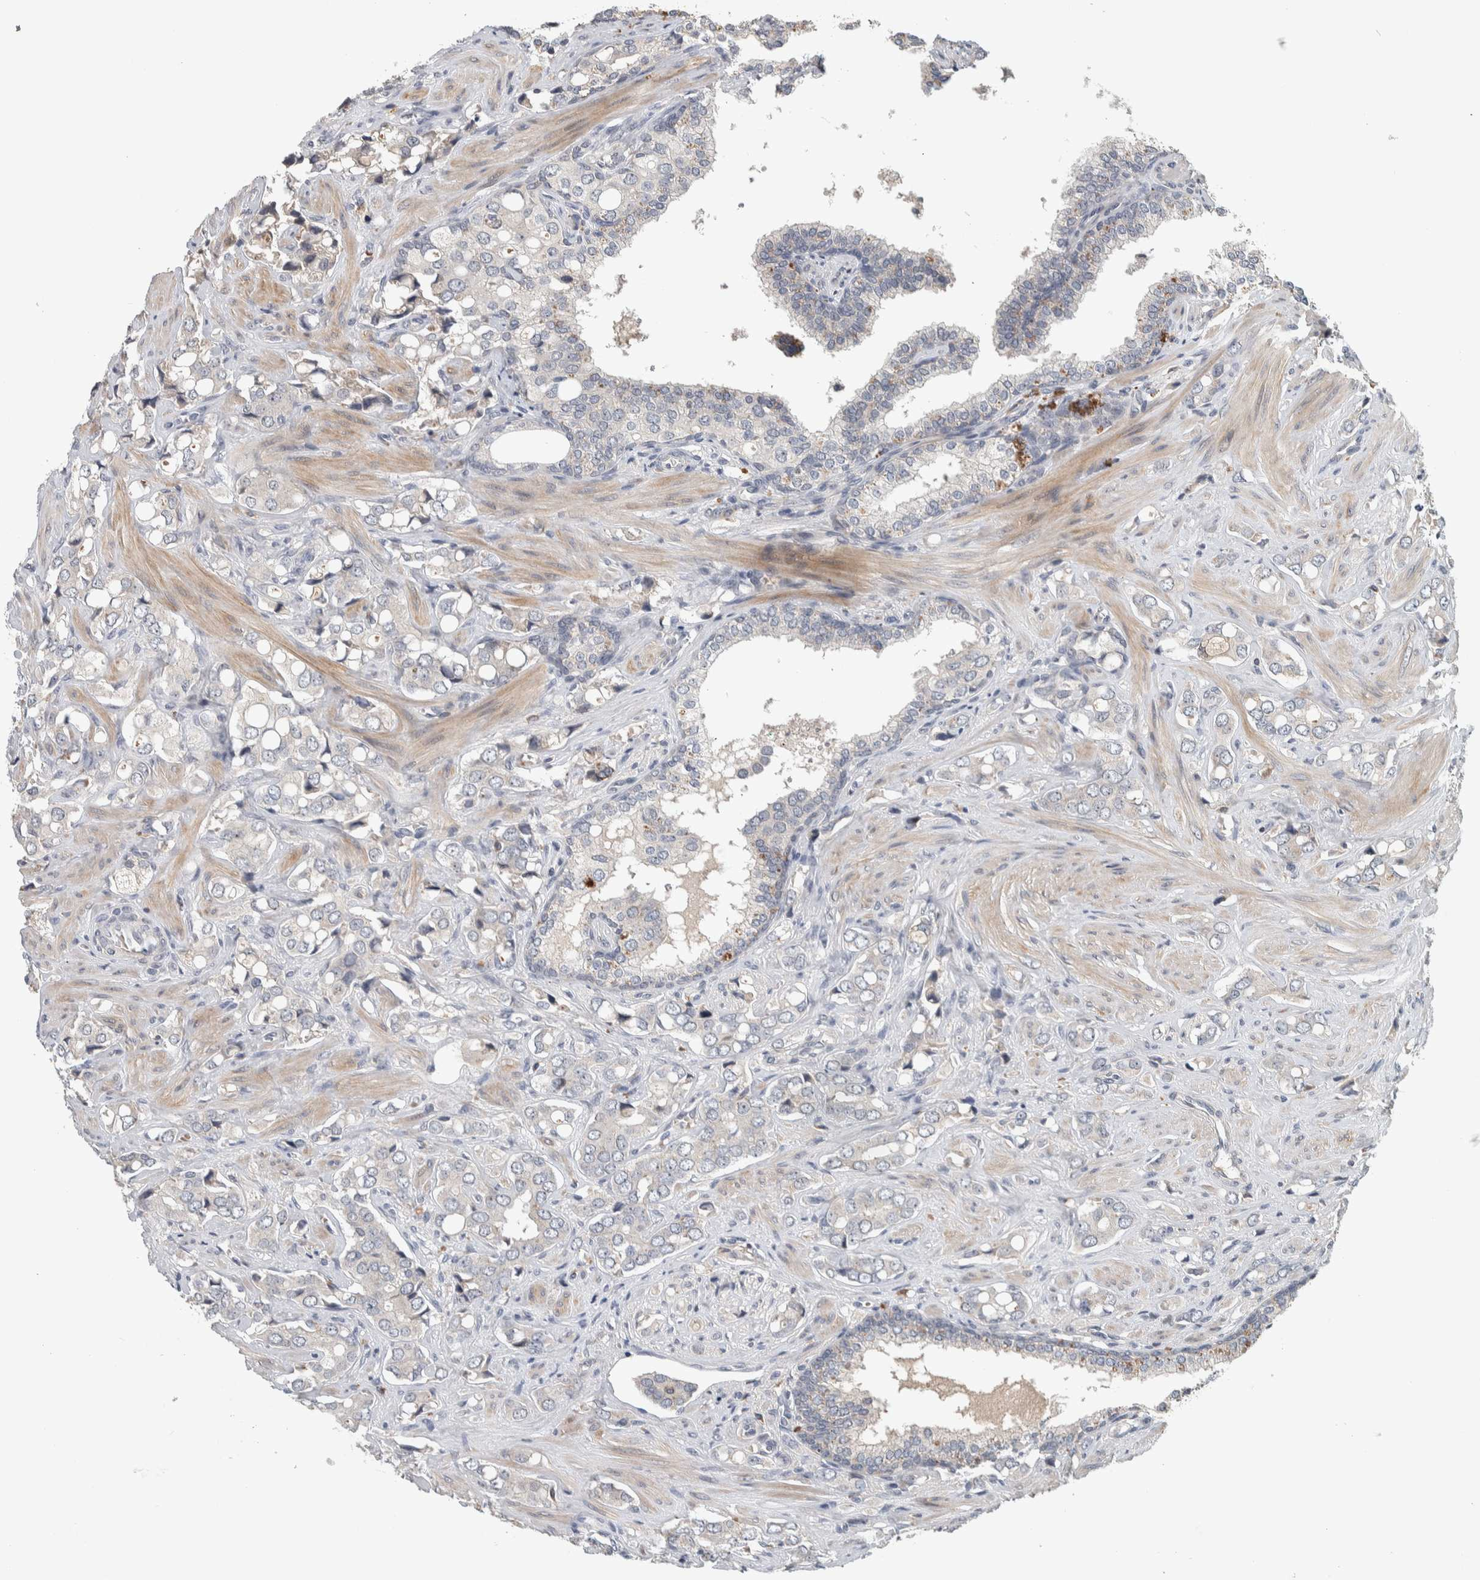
{"staining": {"intensity": "negative", "quantity": "none", "location": "none"}, "tissue": "prostate cancer", "cell_type": "Tumor cells", "image_type": "cancer", "snomed": [{"axis": "morphology", "description": "Adenocarcinoma, High grade"}, {"axis": "topography", "description": "Prostate"}], "caption": "Tumor cells are negative for brown protein staining in high-grade adenocarcinoma (prostate).", "gene": "CHRM3", "patient": {"sex": "male", "age": 52}}